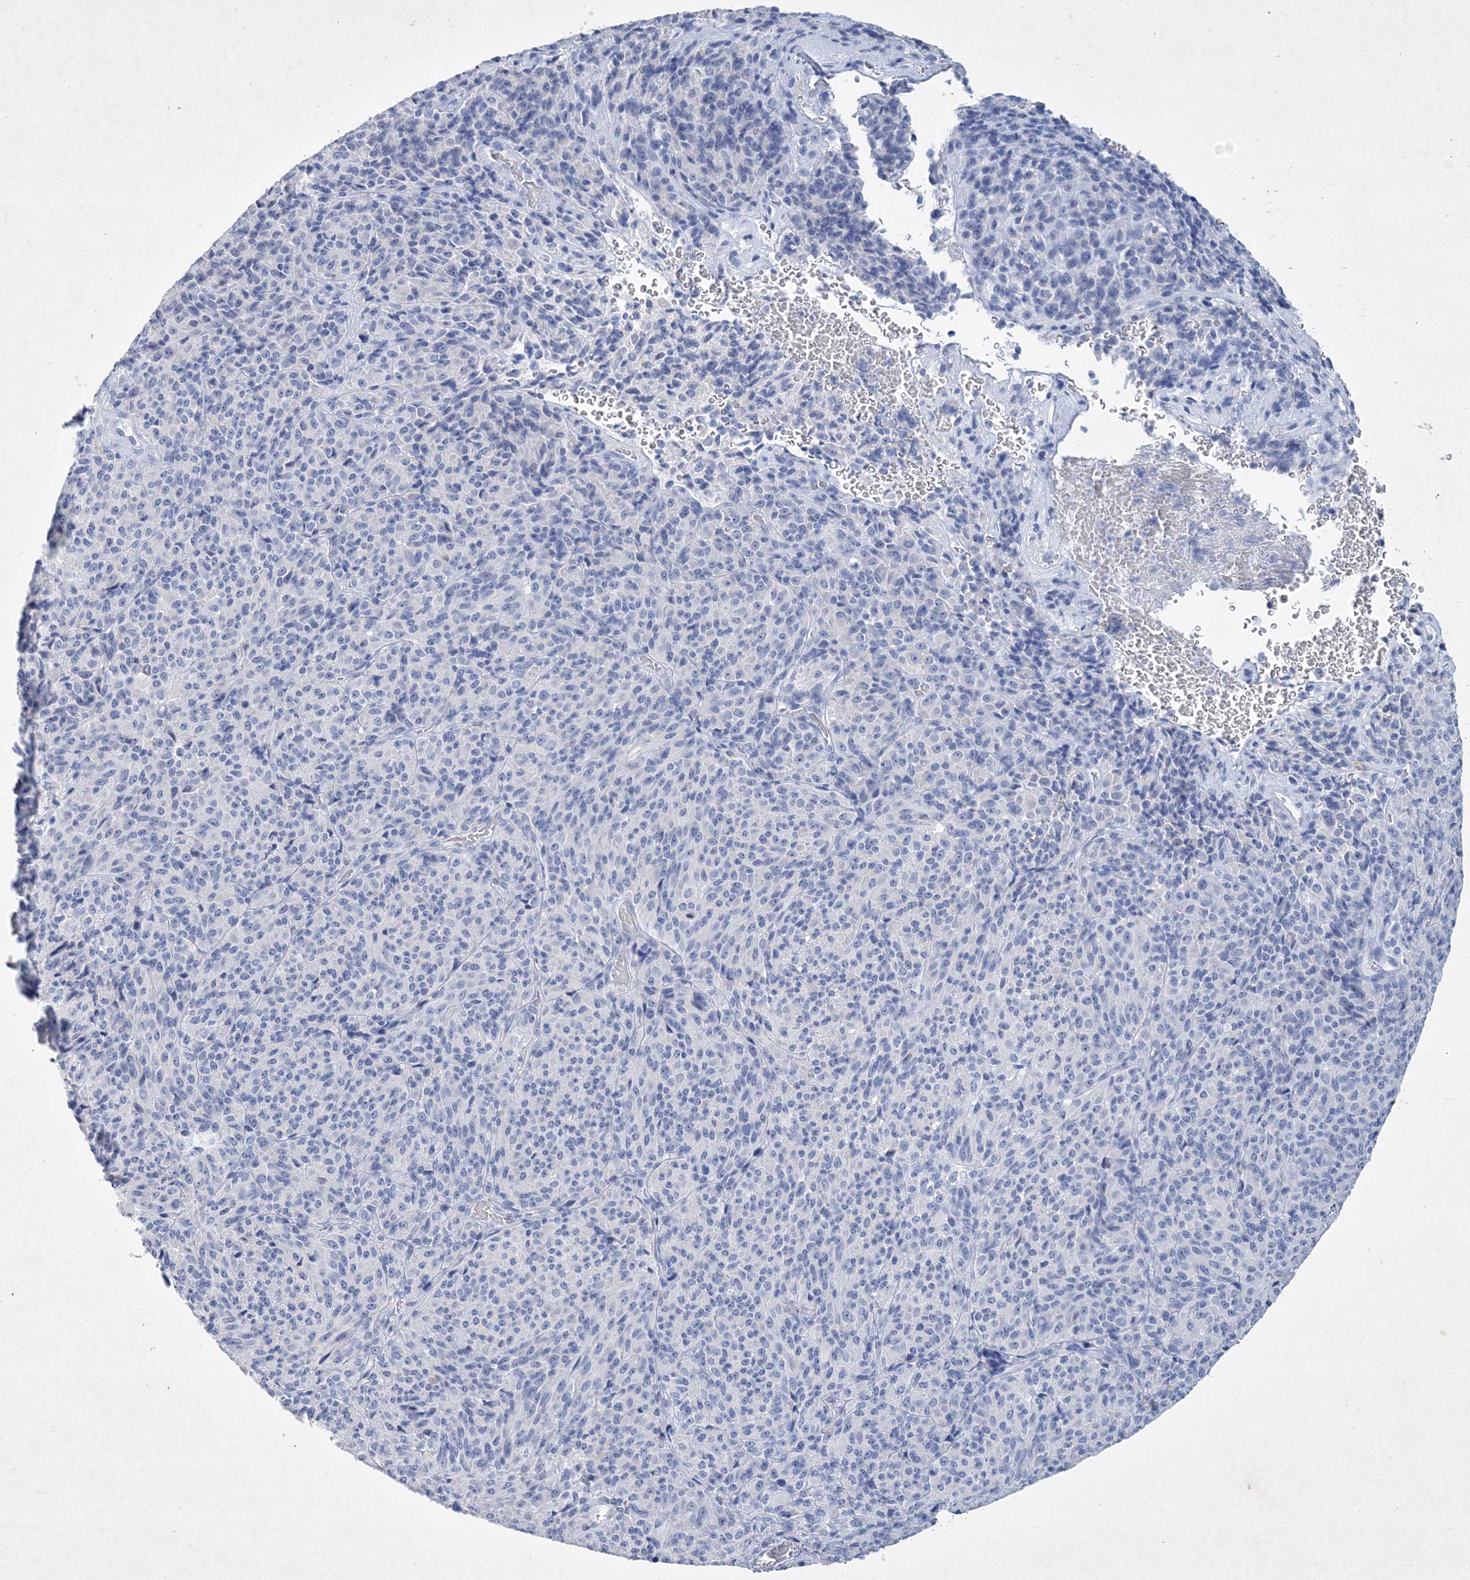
{"staining": {"intensity": "negative", "quantity": "none", "location": "none"}, "tissue": "melanoma", "cell_type": "Tumor cells", "image_type": "cancer", "snomed": [{"axis": "morphology", "description": "Malignant melanoma, Metastatic site"}, {"axis": "topography", "description": "Brain"}], "caption": "Malignant melanoma (metastatic site) stained for a protein using immunohistochemistry (IHC) demonstrates no staining tumor cells.", "gene": "COPS8", "patient": {"sex": "female", "age": 56}}